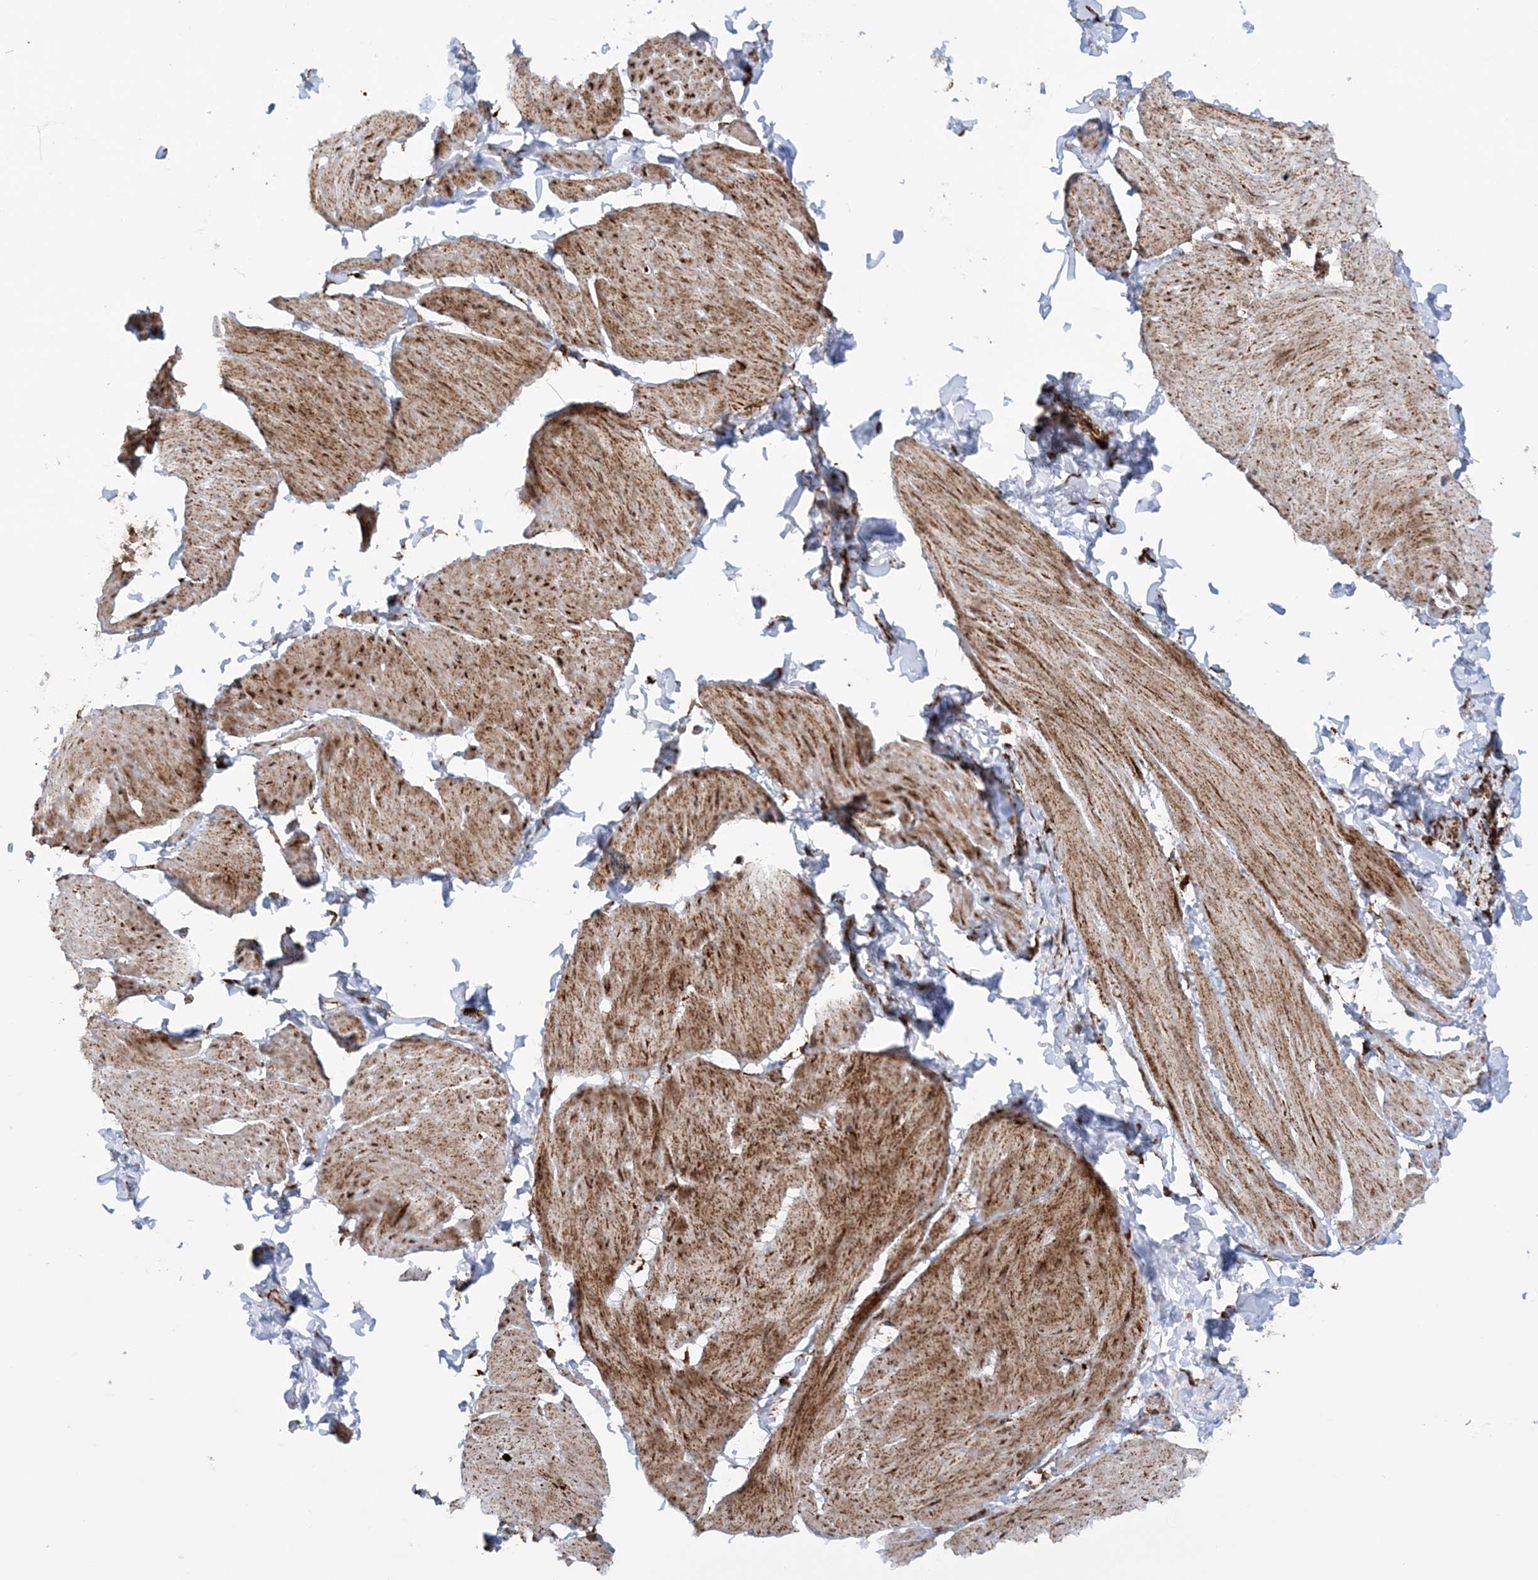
{"staining": {"intensity": "strong", "quantity": ">75%", "location": "cytoplasmic/membranous"}, "tissue": "smooth muscle", "cell_type": "Smooth muscle cells", "image_type": "normal", "snomed": [{"axis": "morphology", "description": "Urothelial carcinoma, High grade"}, {"axis": "topography", "description": "Urinary bladder"}], "caption": "DAB (3,3'-diaminobenzidine) immunohistochemical staining of normal human smooth muscle shows strong cytoplasmic/membranous protein expression in approximately >75% of smooth muscle cells.", "gene": "CRY2", "patient": {"sex": "male", "age": 46}}